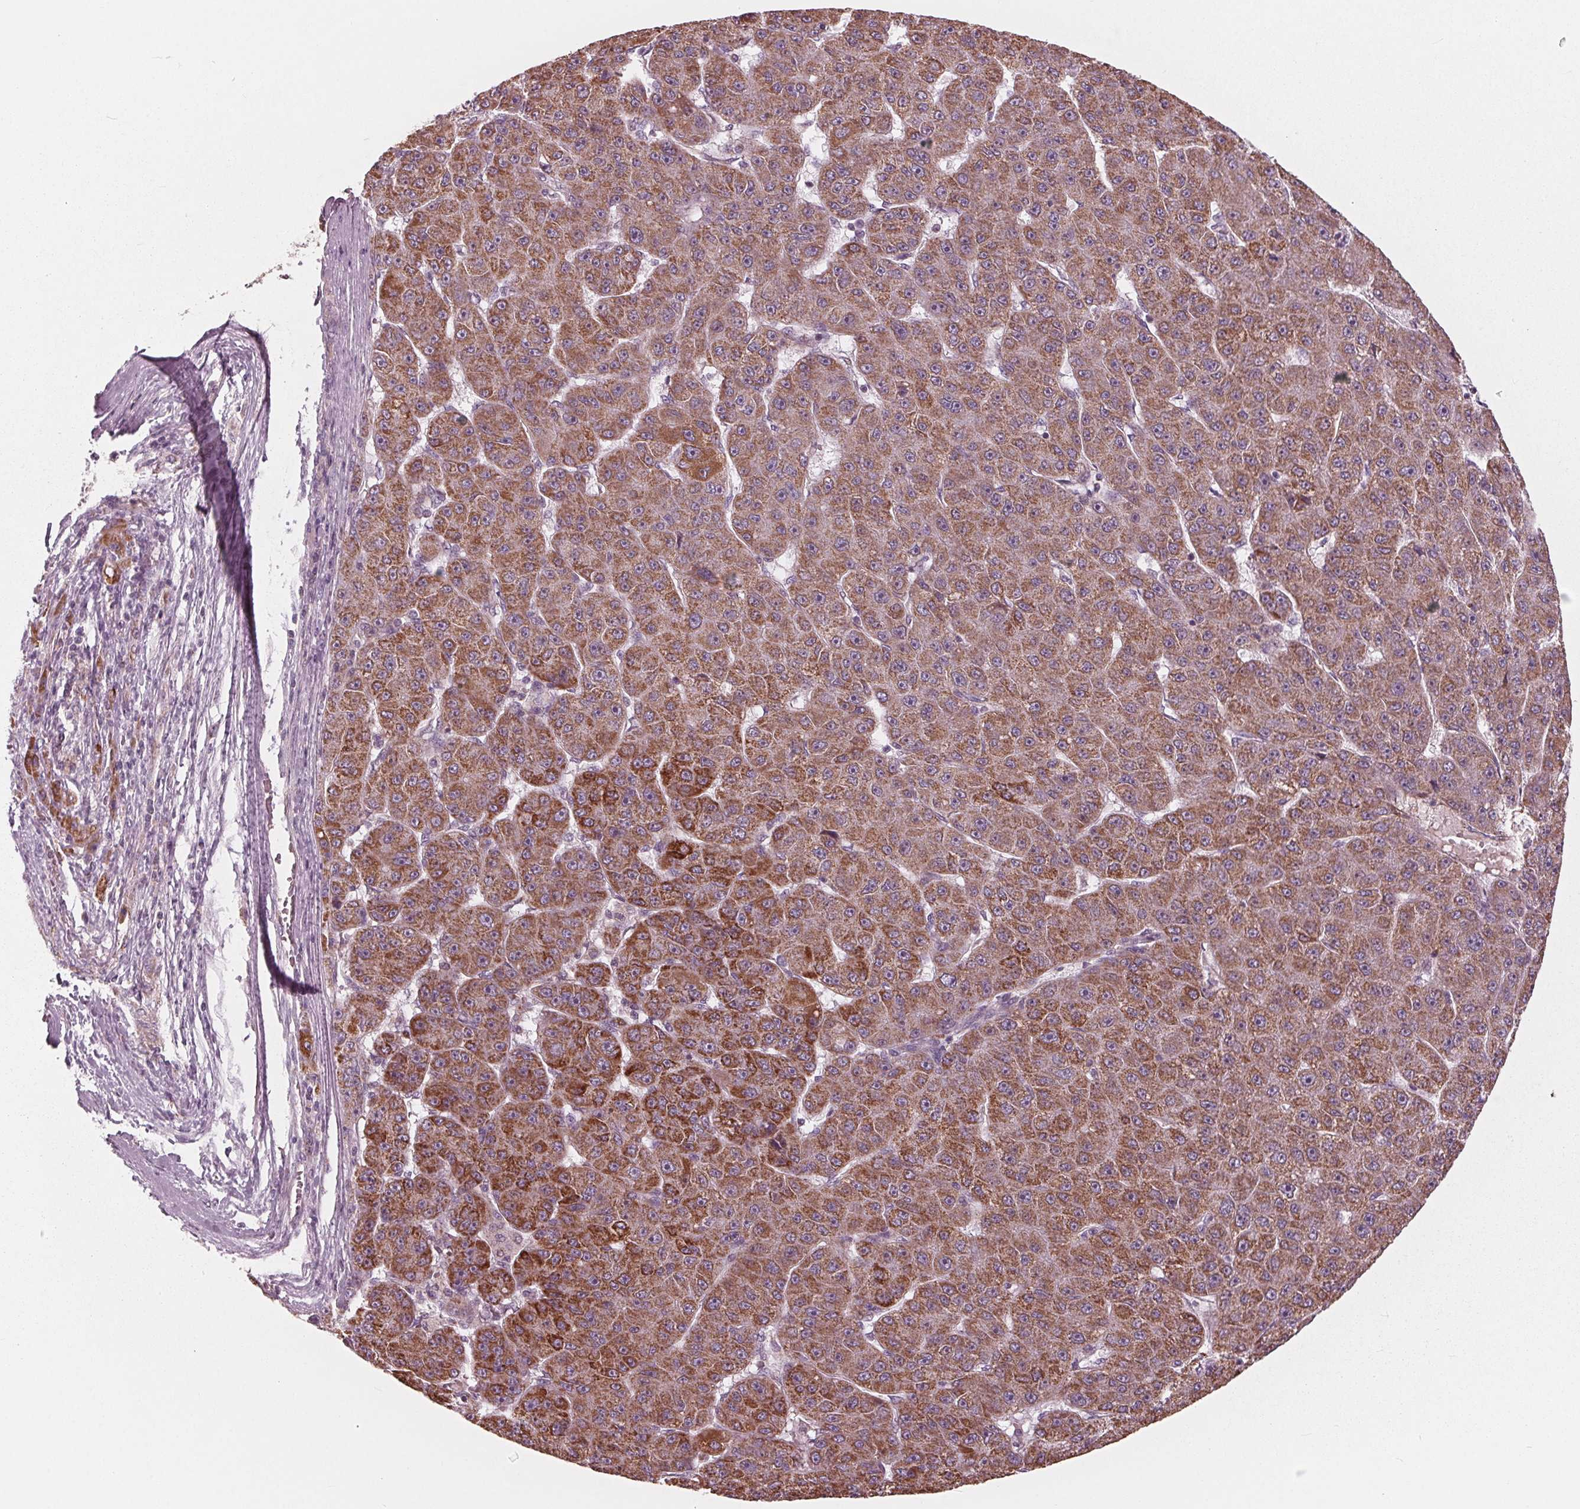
{"staining": {"intensity": "moderate", "quantity": ">75%", "location": "cytoplasmic/membranous"}, "tissue": "liver cancer", "cell_type": "Tumor cells", "image_type": "cancer", "snomed": [{"axis": "morphology", "description": "Carcinoma, Hepatocellular, NOS"}, {"axis": "topography", "description": "Liver"}], "caption": "High-magnification brightfield microscopy of liver cancer (hepatocellular carcinoma) stained with DAB (3,3'-diaminobenzidine) (brown) and counterstained with hematoxylin (blue). tumor cells exhibit moderate cytoplasmic/membranous staining is seen in approximately>75% of cells.", "gene": "DCAF4L2", "patient": {"sex": "male", "age": 67}}